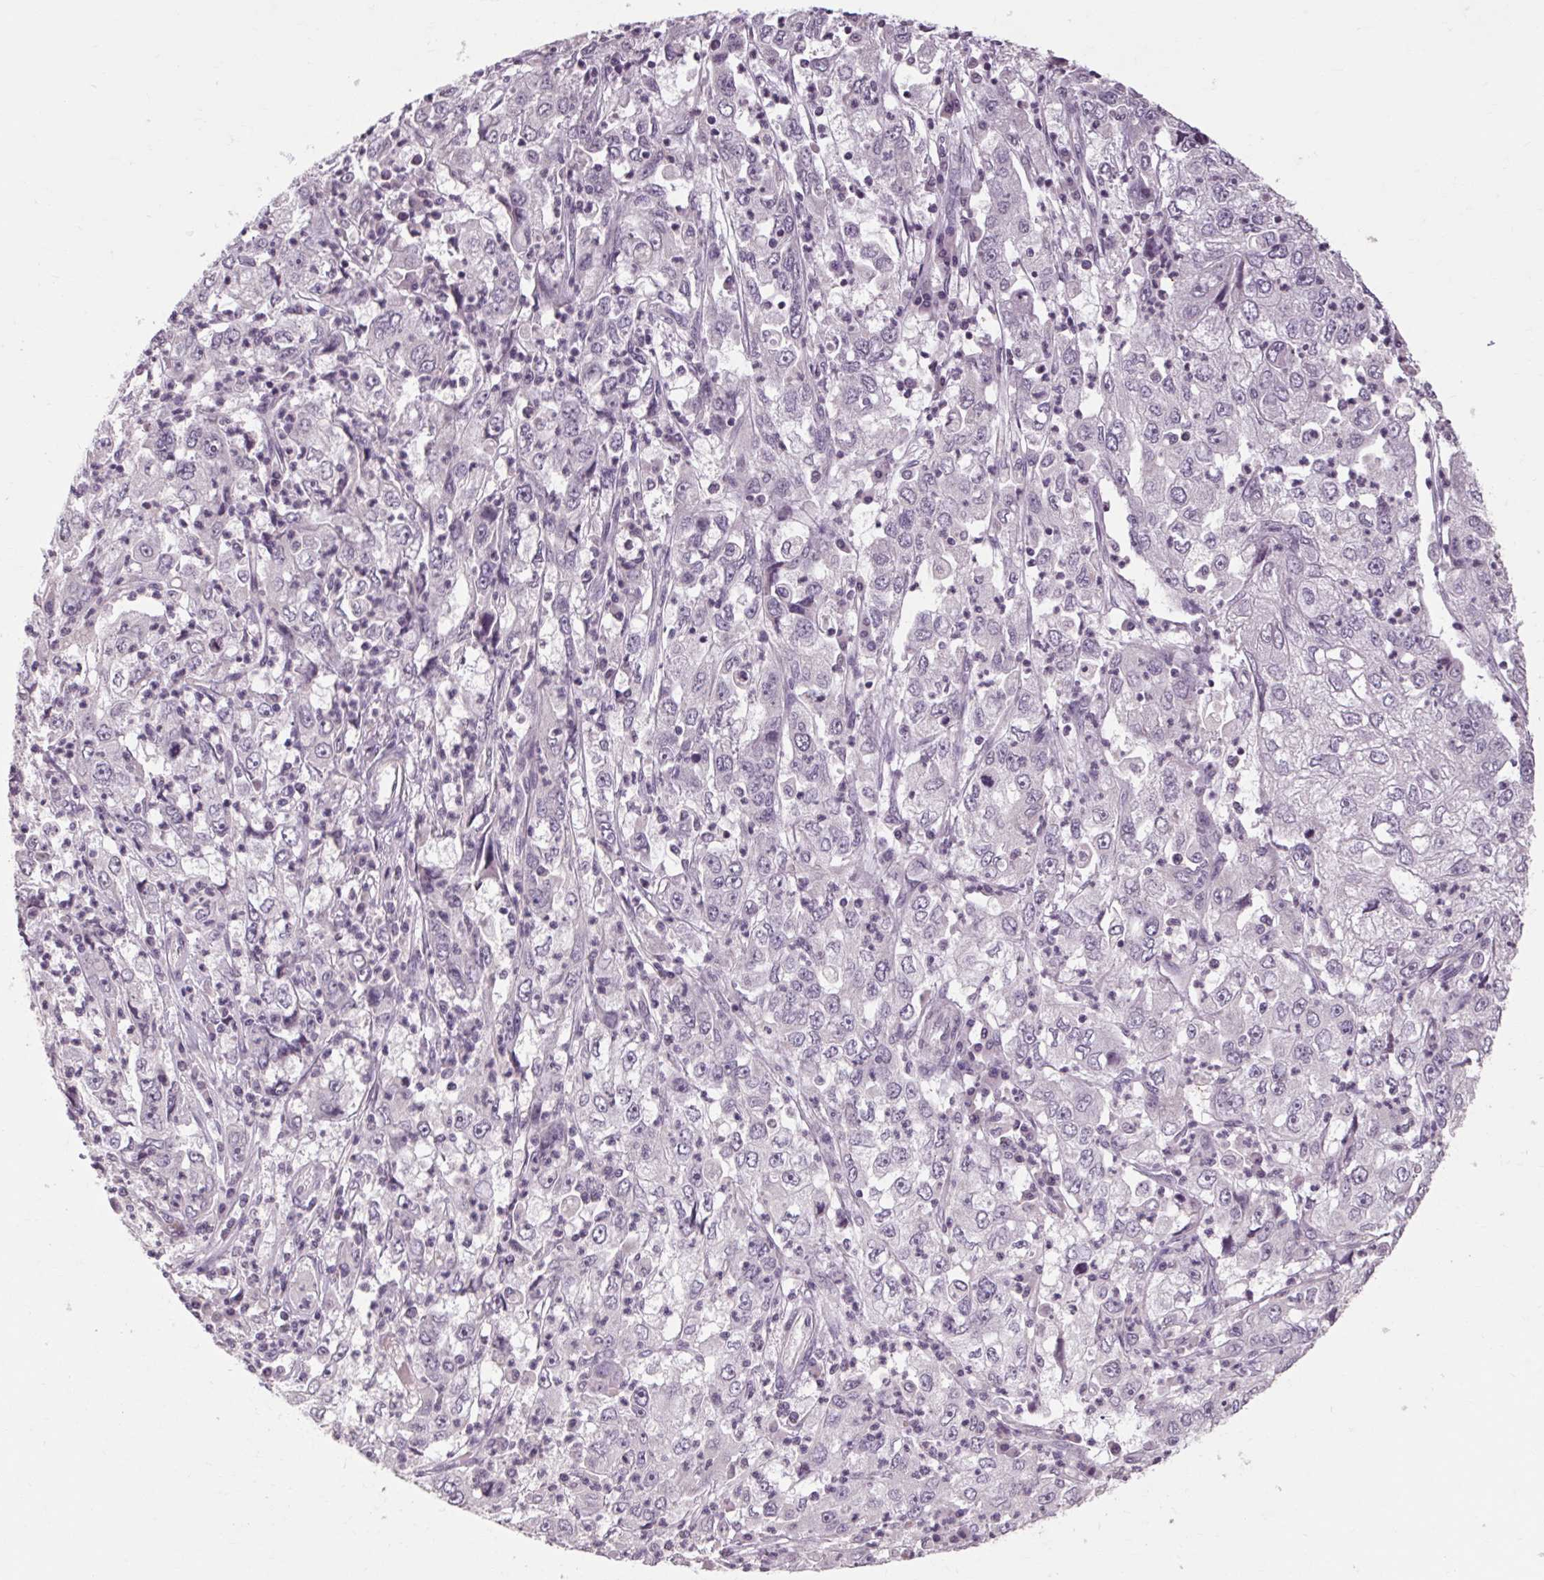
{"staining": {"intensity": "negative", "quantity": "none", "location": "none"}, "tissue": "cervical cancer", "cell_type": "Tumor cells", "image_type": "cancer", "snomed": [{"axis": "morphology", "description": "Squamous cell carcinoma, NOS"}, {"axis": "topography", "description": "Cervix"}], "caption": "An image of human cervical squamous cell carcinoma is negative for staining in tumor cells.", "gene": "POMC", "patient": {"sex": "female", "age": 36}}